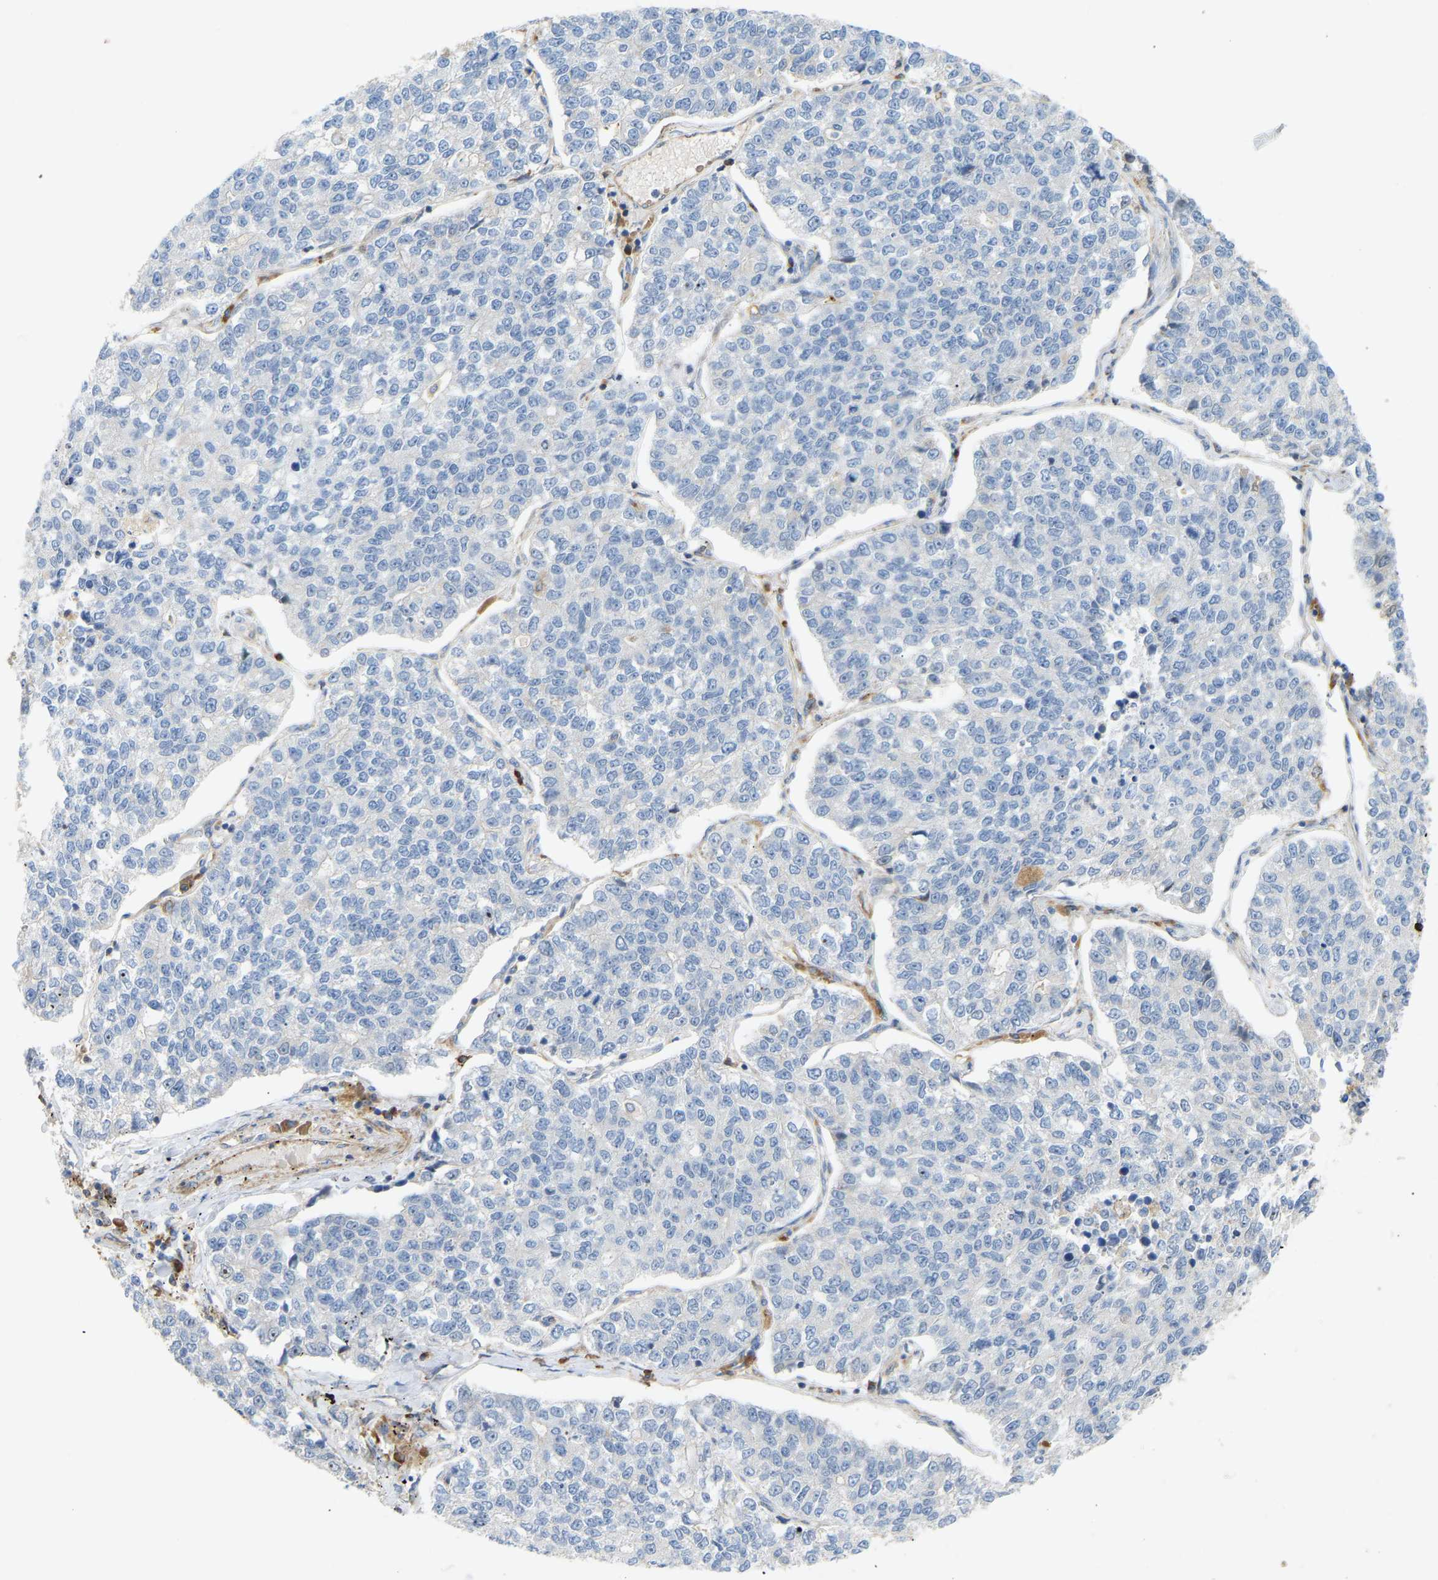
{"staining": {"intensity": "negative", "quantity": "none", "location": "none"}, "tissue": "lung cancer", "cell_type": "Tumor cells", "image_type": "cancer", "snomed": [{"axis": "morphology", "description": "Adenocarcinoma, NOS"}, {"axis": "topography", "description": "Lung"}], "caption": "This is an IHC micrograph of human lung adenocarcinoma. There is no expression in tumor cells.", "gene": "PLCG2", "patient": {"sex": "male", "age": 49}}